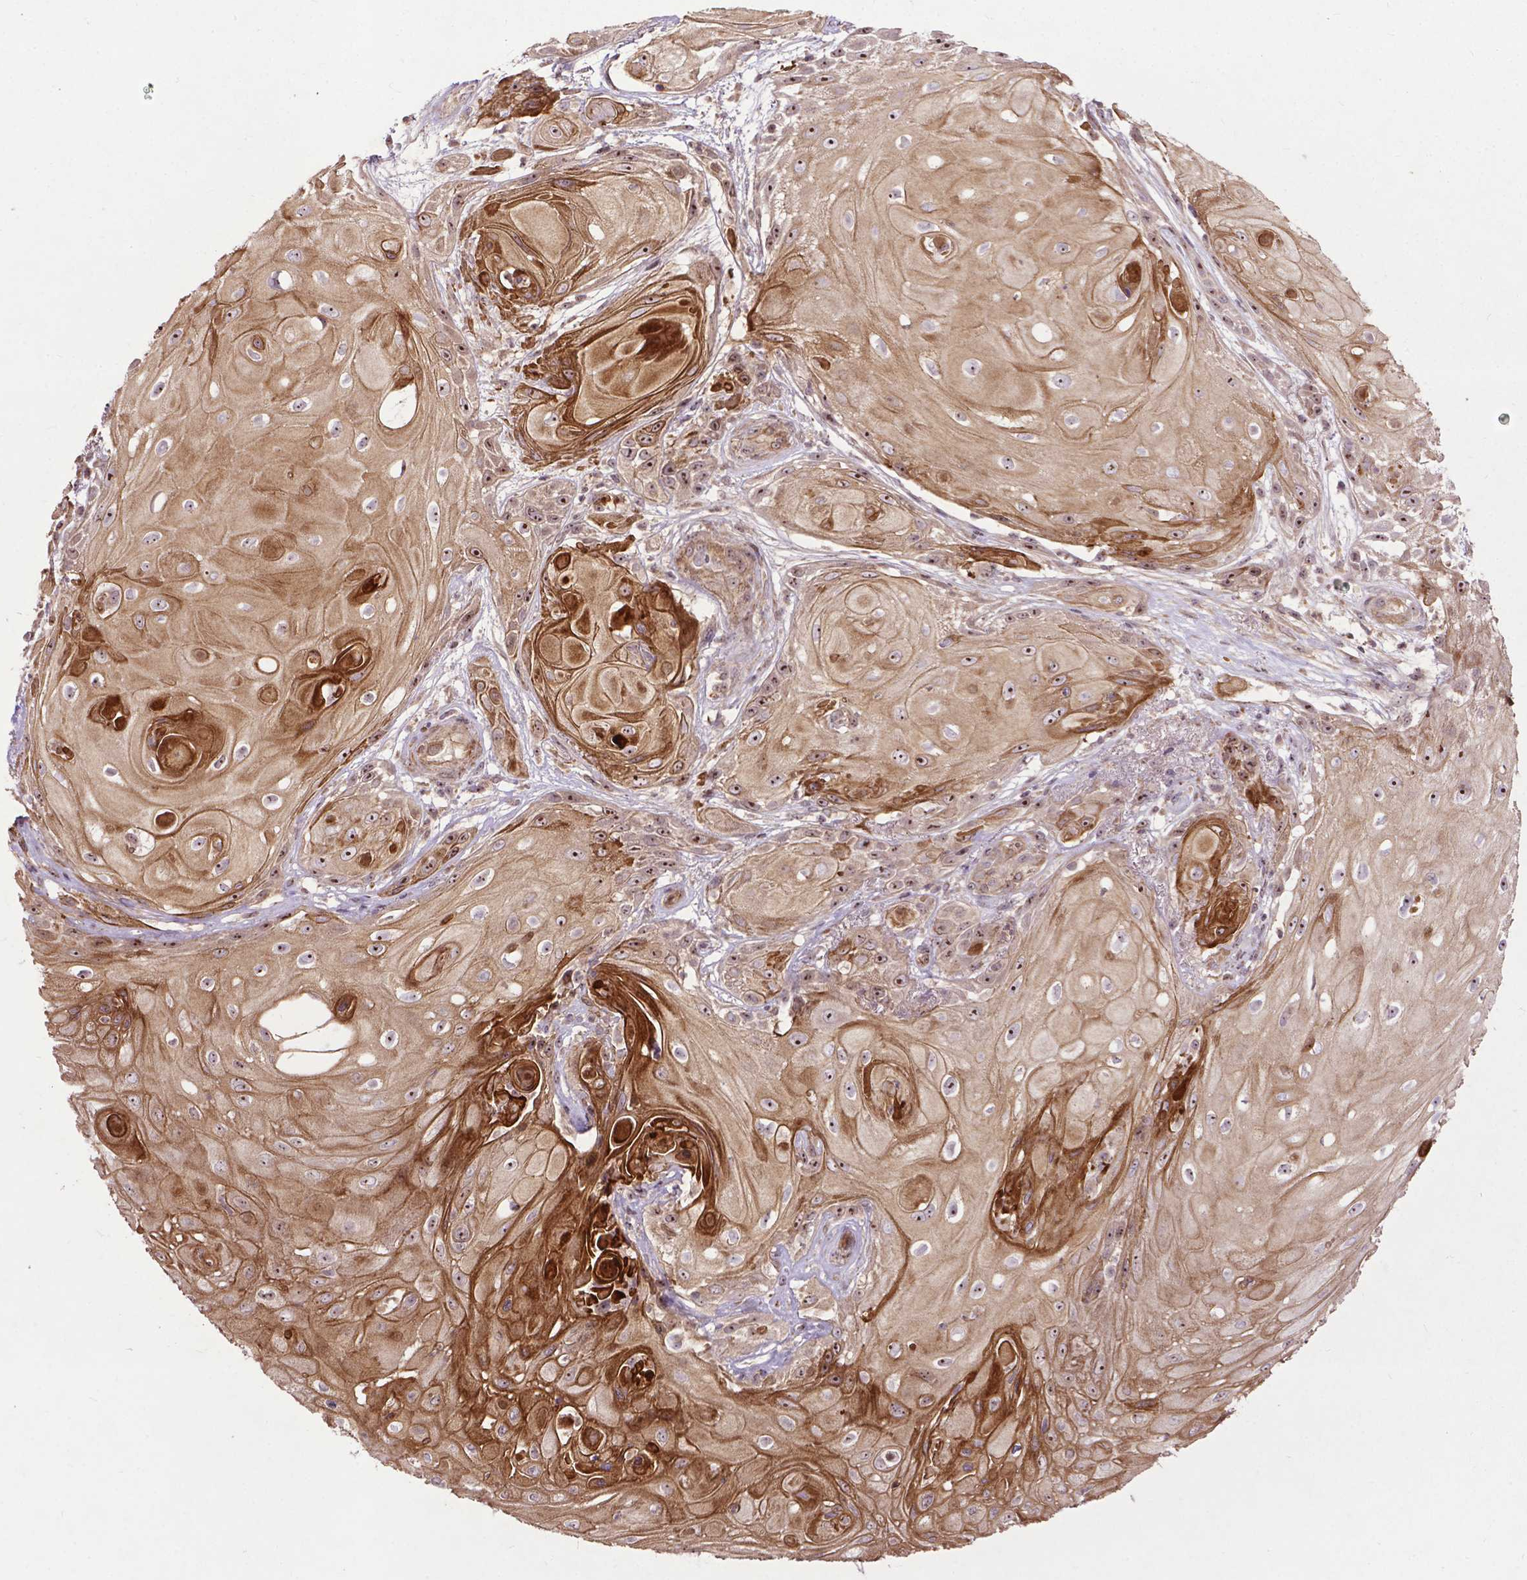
{"staining": {"intensity": "strong", "quantity": "25%-75%", "location": "cytoplasmic/membranous,nuclear"}, "tissue": "skin cancer", "cell_type": "Tumor cells", "image_type": "cancer", "snomed": [{"axis": "morphology", "description": "Squamous cell carcinoma, NOS"}, {"axis": "topography", "description": "Skin"}], "caption": "Immunohistochemistry (IHC) of squamous cell carcinoma (skin) shows high levels of strong cytoplasmic/membranous and nuclear expression in approximately 25%-75% of tumor cells. (DAB (3,3'-diaminobenzidine) IHC with brightfield microscopy, high magnification).", "gene": "PARP3", "patient": {"sex": "male", "age": 62}}